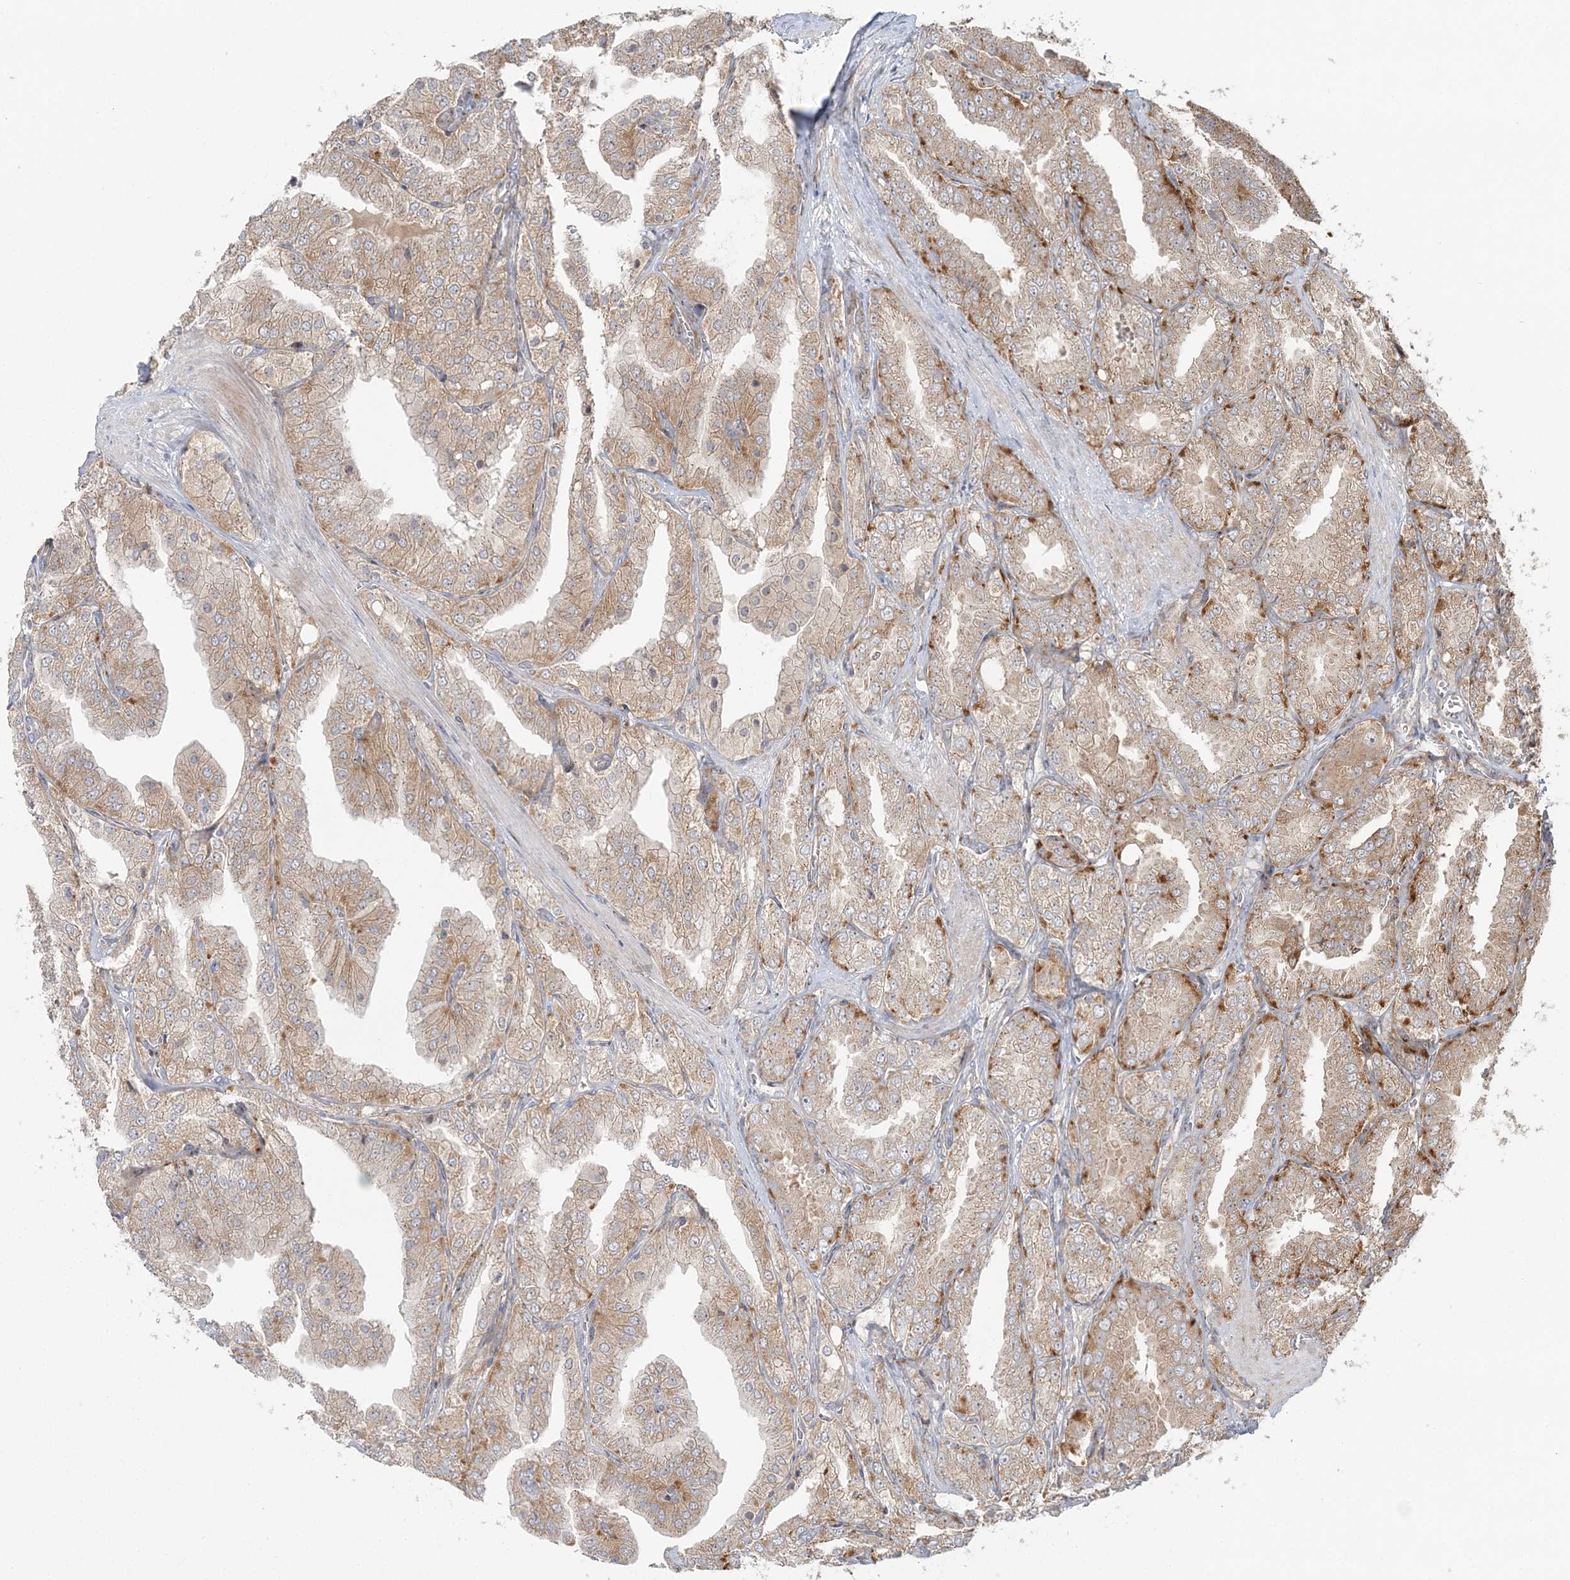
{"staining": {"intensity": "weak", "quantity": ">75%", "location": "cytoplasmic/membranous"}, "tissue": "prostate cancer", "cell_type": "Tumor cells", "image_type": "cancer", "snomed": [{"axis": "morphology", "description": "Adenocarcinoma, High grade"}, {"axis": "topography", "description": "Prostate"}], "caption": "Human adenocarcinoma (high-grade) (prostate) stained for a protein (brown) demonstrates weak cytoplasmic/membranous positive staining in approximately >75% of tumor cells.", "gene": "ABCC3", "patient": {"sex": "male", "age": 50}}